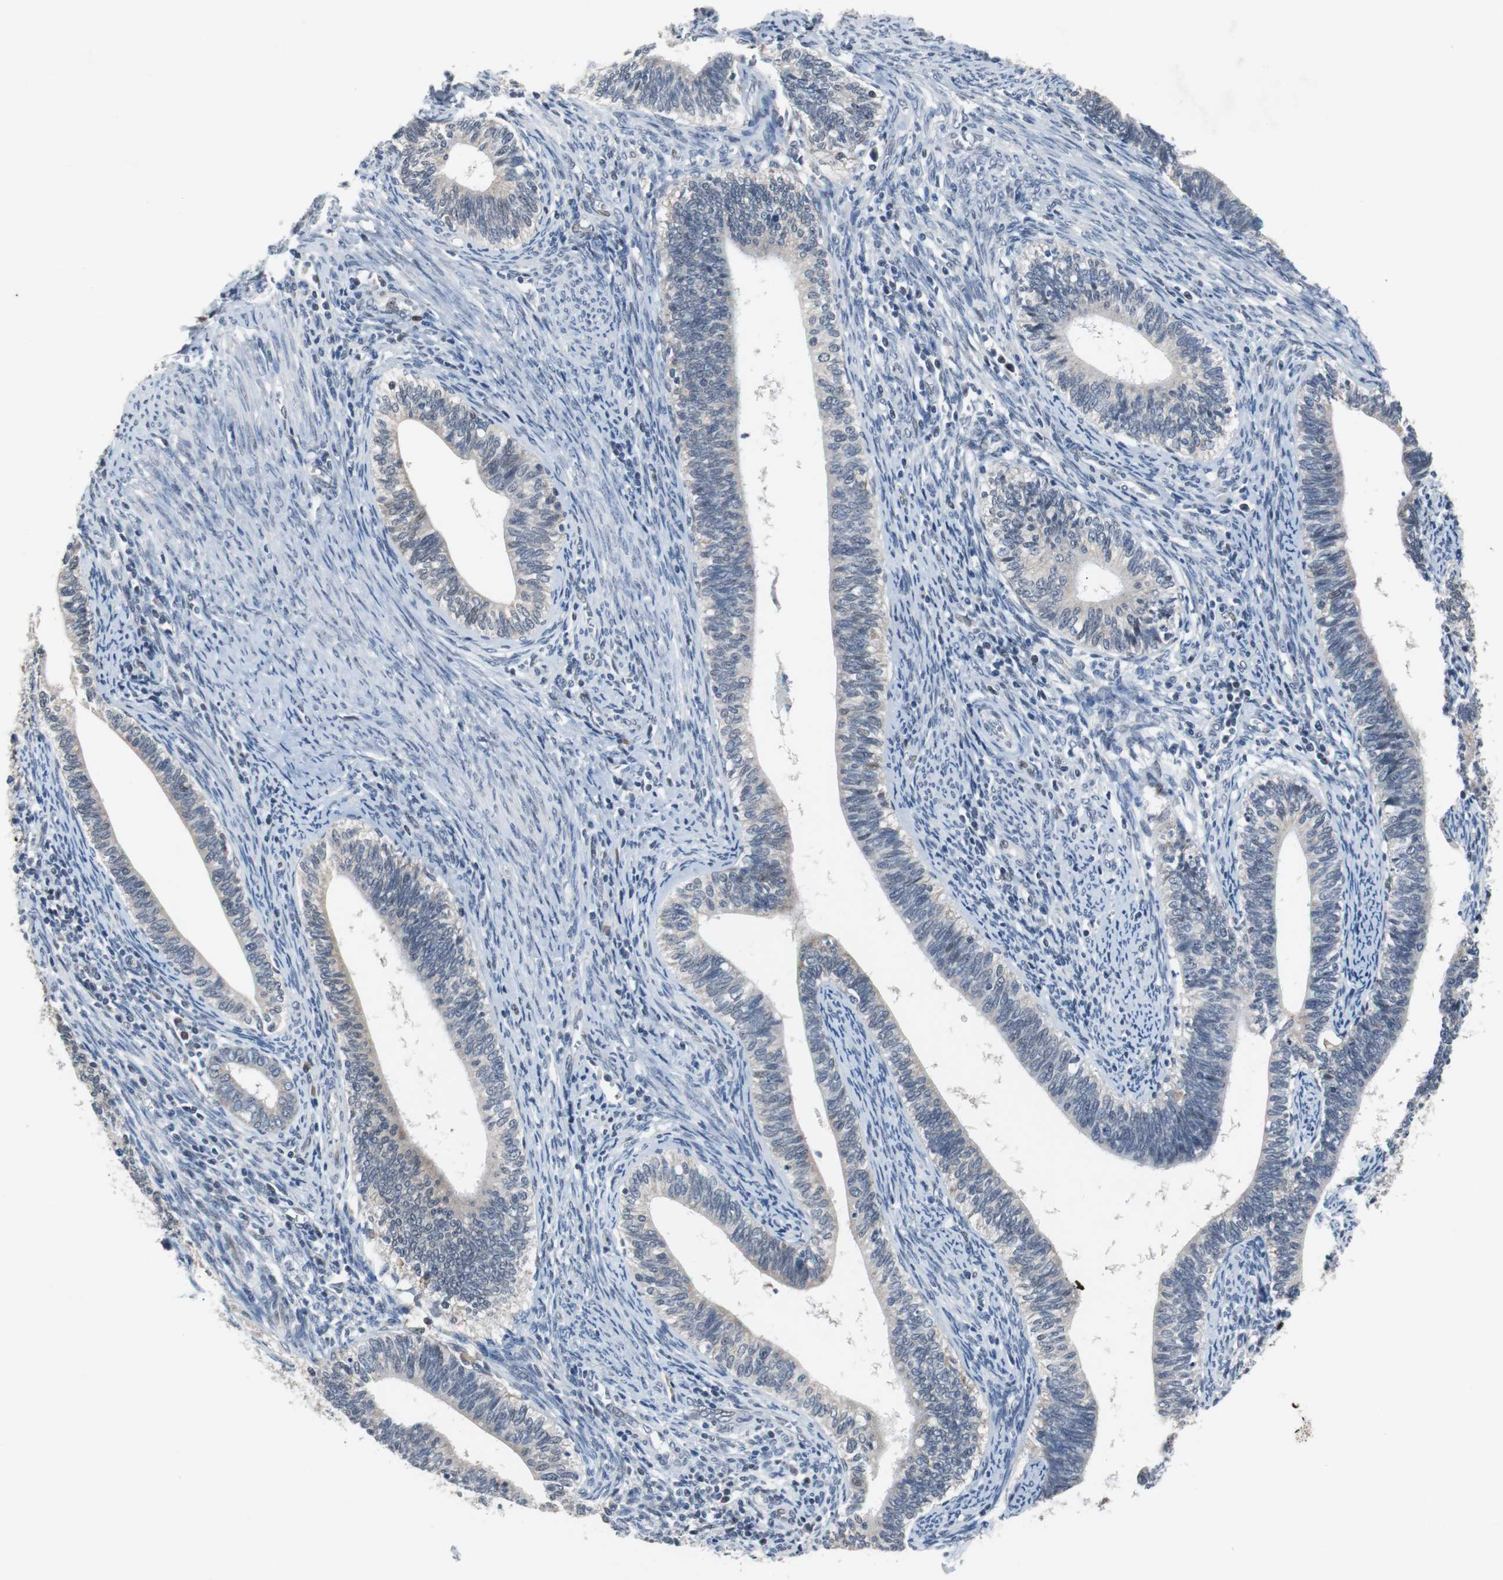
{"staining": {"intensity": "weak", "quantity": "<25%", "location": "cytoplasmic/membranous"}, "tissue": "cervical cancer", "cell_type": "Tumor cells", "image_type": "cancer", "snomed": [{"axis": "morphology", "description": "Adenocarcinoma, NOS"}, {"axis": "topography", "description": "Cervix"}], "caption": "The histopathology image reveals no significant expression in tumor cells of adenocarcinoma (cervical).", "gene": "TP63", "patient": {"sex": "female", "age": 44}}